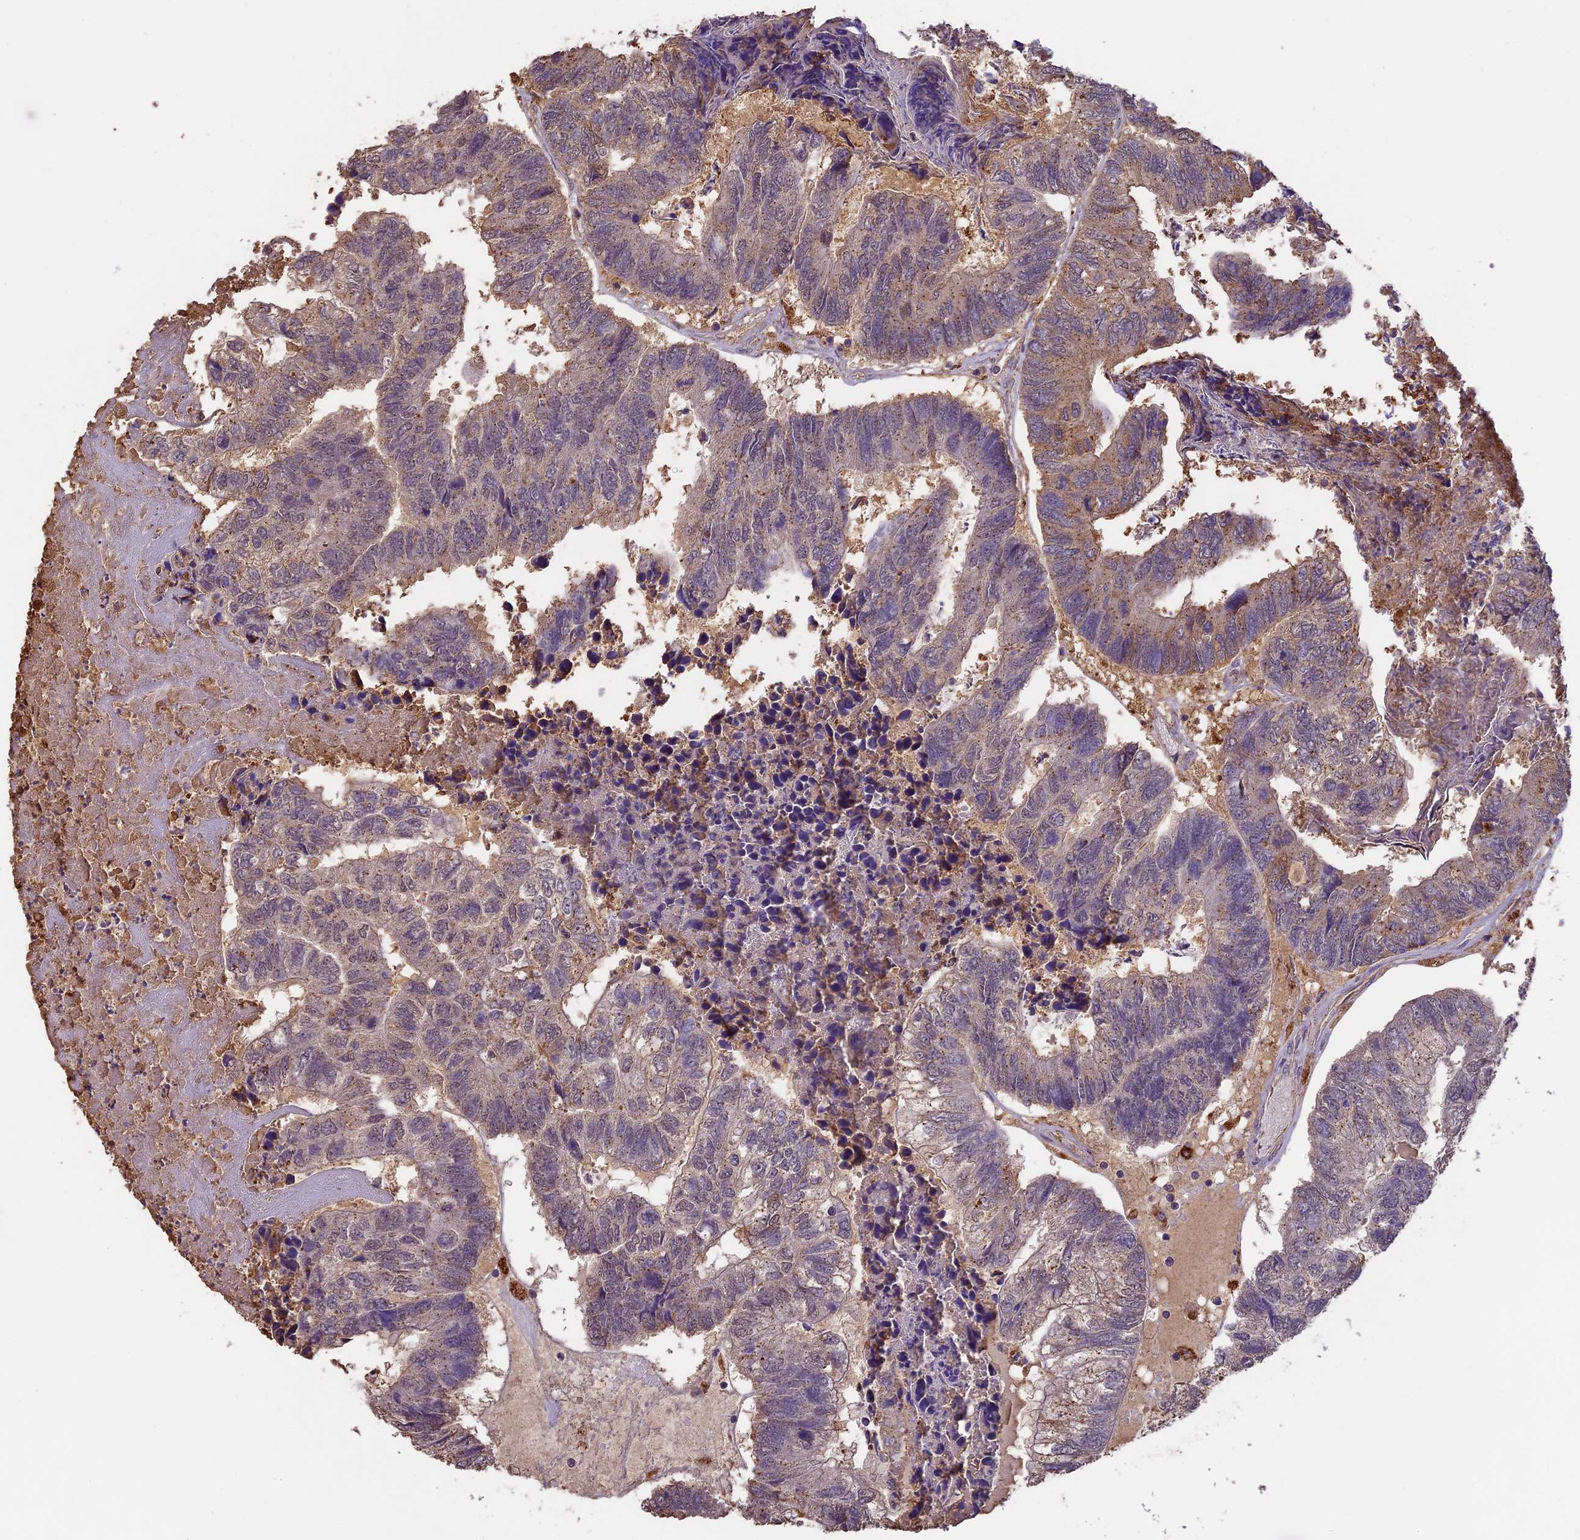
{"staining": {"intensity": "moderate", "quantity": "25%-75%", "location": "cytoplasmic/membranous"}, "tissue": "colorectal cancer", "cell_type": "Tumor cells", "image_type": "cancer", "snomed": [{"axis": "morphology", "description": "Adenocarcinoma, NOS"}, {"axis": "topography", "description": "Colon"}], "caption": "A high-resolution micrograph shows immunohistochemistry staining of colorectal cancer (adenocarcinoma), which reveals moderate cytoplasmic/membranous positivity in about 25%-75% of tumor cells.", "gene": "ARHGAP19", "patient": {"sex": "female", "age": 67}}